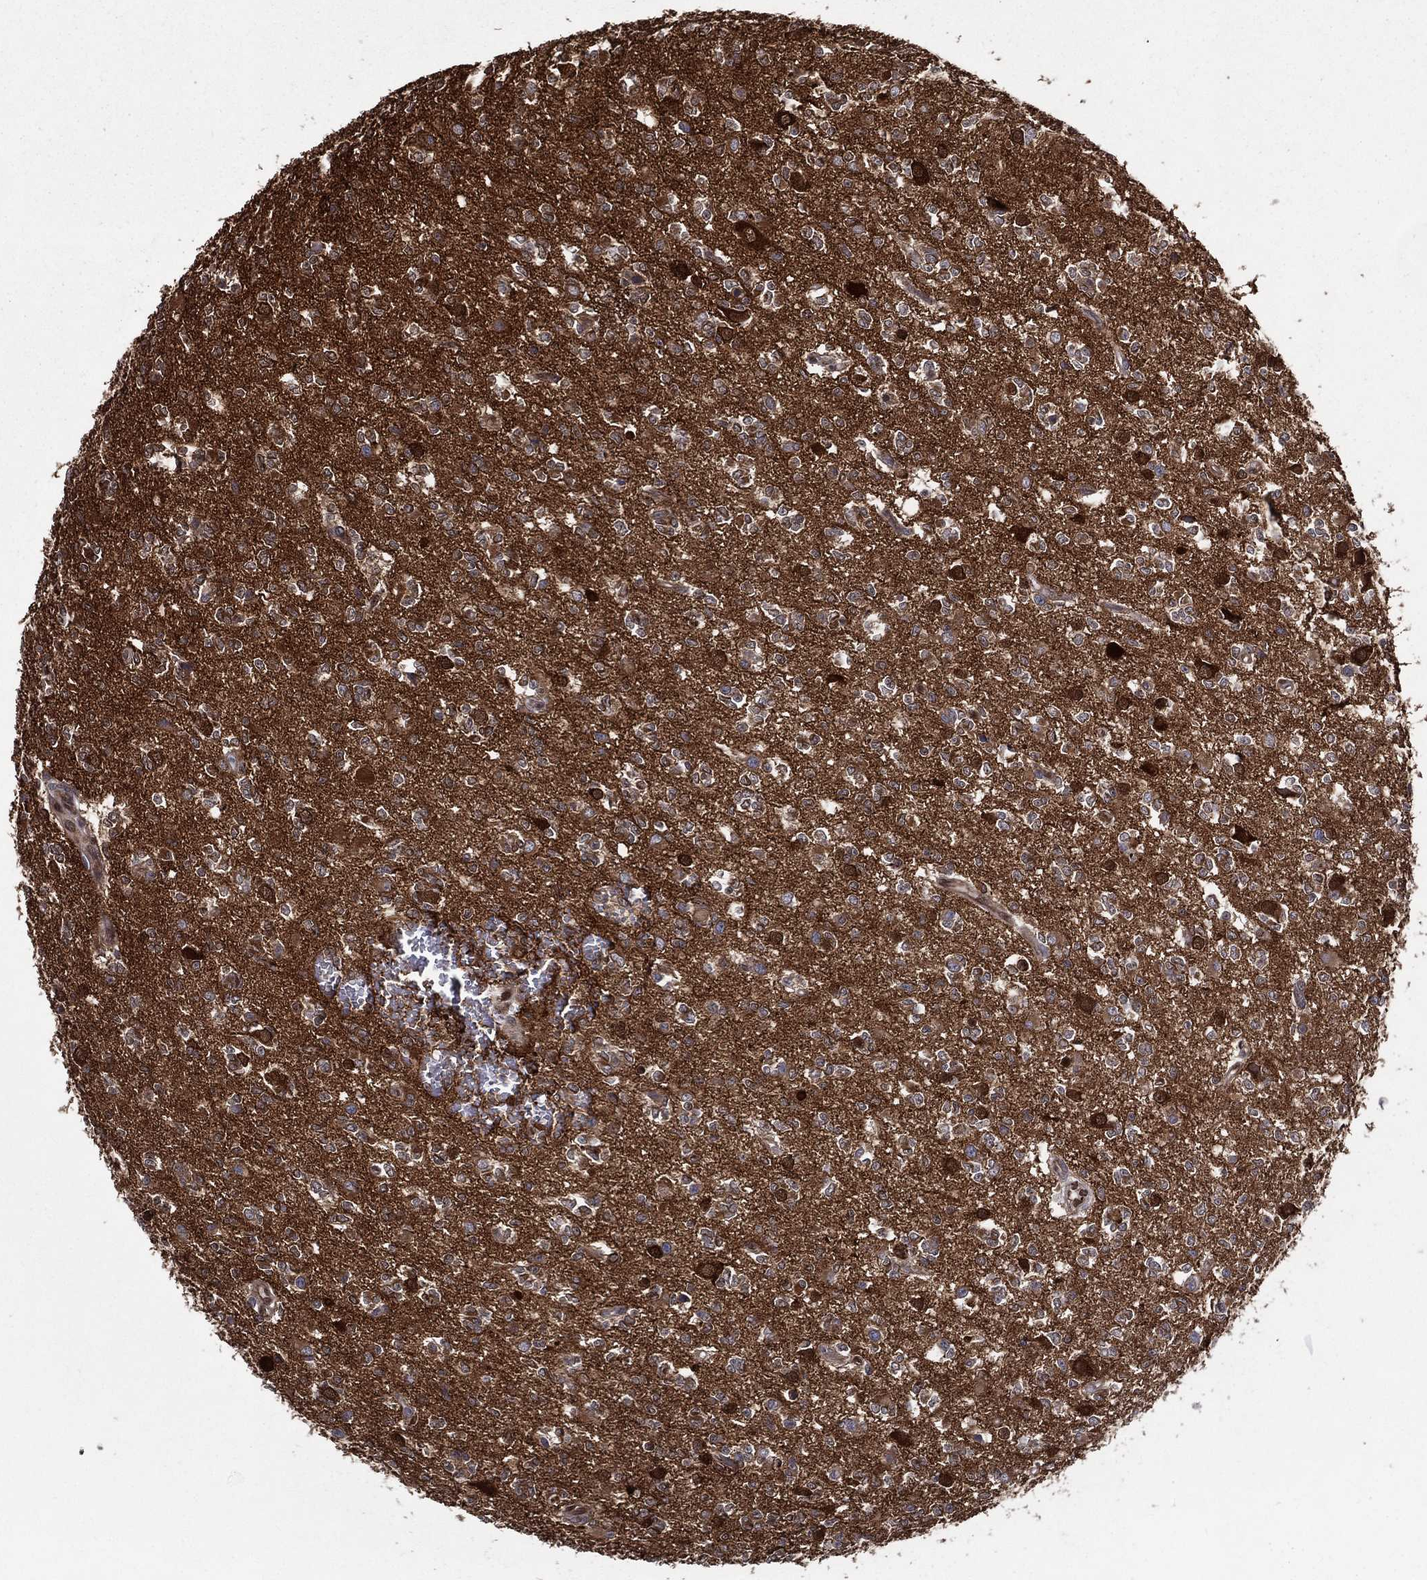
{"staining": {"intensity": "negative", "quantity": "none", "location": "none"}, "tissue": "glioma", "cell_type": "Tumor cells", "image_type": "cancer", "snomed": [{"axis": "morphology", "description": "Glioma, malignant, Low grade"}, {"axis": "topography", "description": "Brain"}], "caption": "This is a micrograph of immunohistochemistry (IHC) staining of glioma, which shows no positivity in tumor cells. Nuclei are stained in blue.", "gene": "ARHGAP11A", "patient": {"sex": "female", "age": 45}}